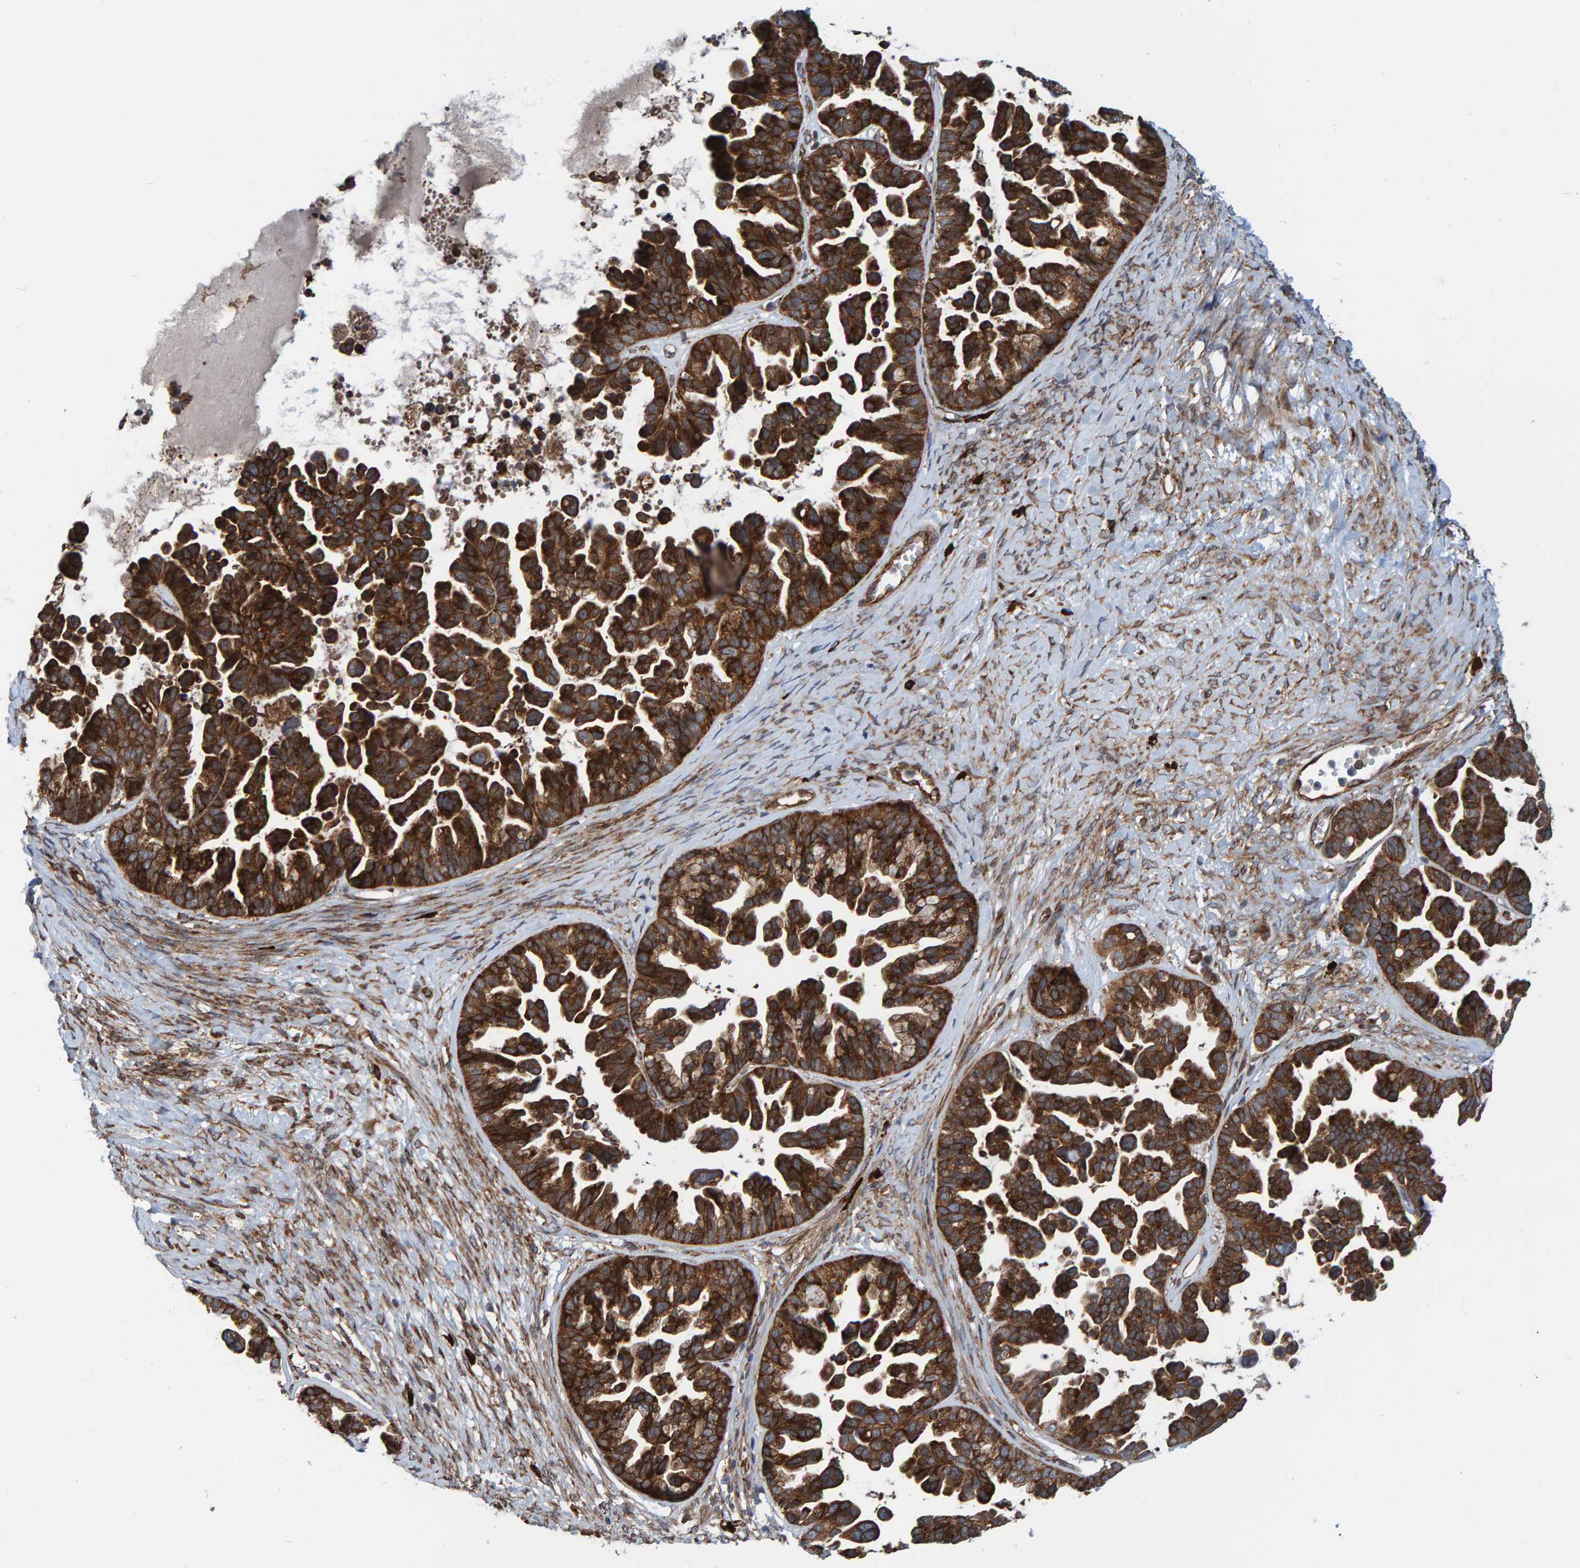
{"staining": {"intensity": "strong", "quantity": ">75%", "location": "cytoplasmic/membranous"}, "tissue": "ovarian cancer", "cell_type": "Tumor cells", "image_type": "cancer", "snomed": [{"axis": "morphology", "description": "Cystadenocarcinoma, serous, NOS"}, {"axis": "topography", "description": "Ovary"}], "caption": "High-magnification brightfield microscopy of ovarian cancer stained with DAB (3,3'-diaminobenzidine) (brown) and counterstained with hematoxylin (blue). tumor cells exhibit strong cytoplasmic/membranous expression is seen in about>75% of cells.", "gene": "KIAA0753", "patient": {"sex": "female", "age": 56}}